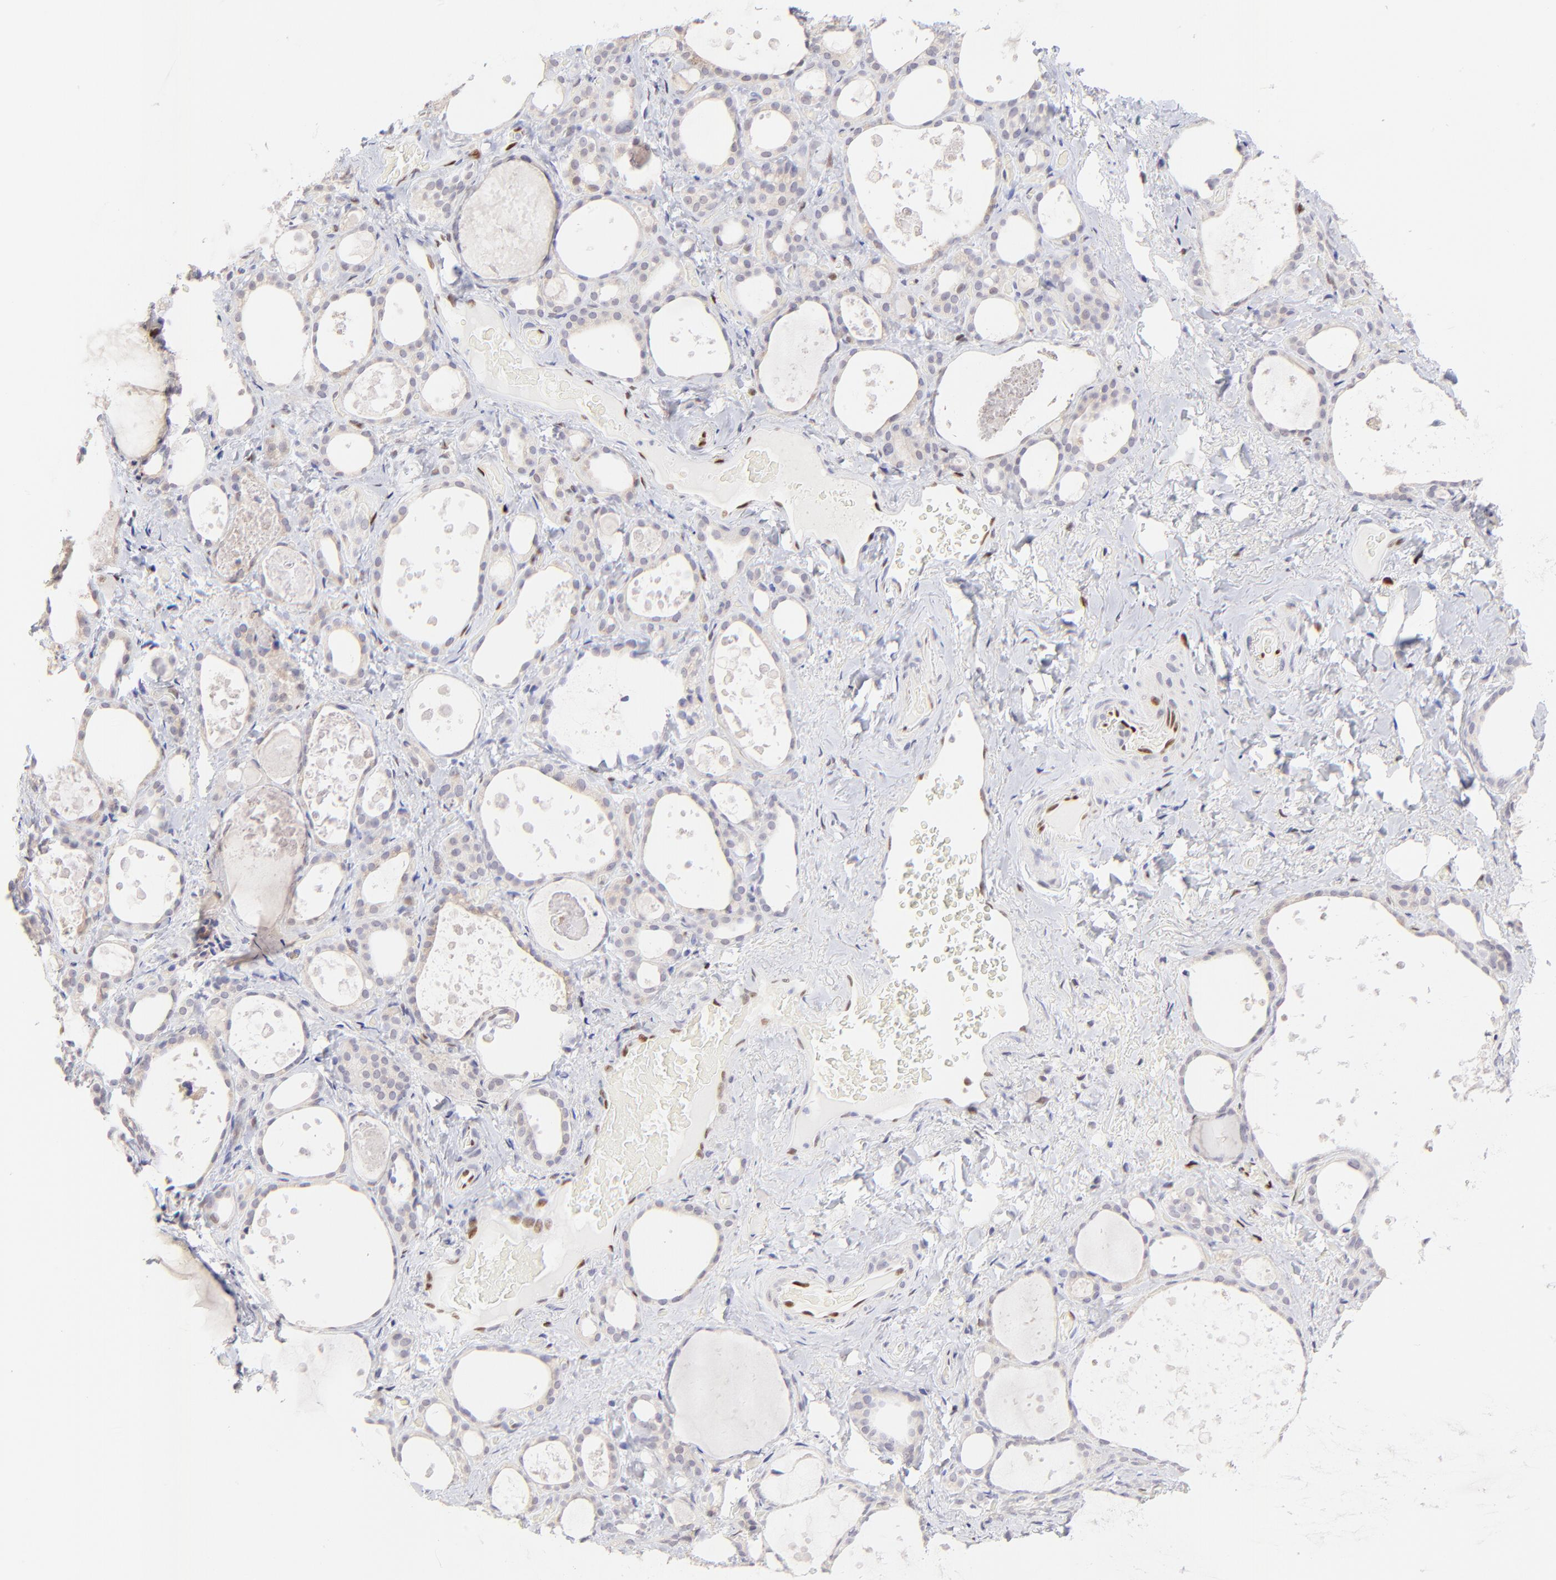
{"staining": {"intensity": "negative", "quantity": "none", "location": "none"}, "tissue": "thyroid gland", "cell_type": "Glandular cells", "image_type": "normal", "snomed": [{"axis": "morphology", "description": "Normal tissue, NOS"}, {"axis": "topography", "description": "Thyroid gland"}], "caption": "DAB (3,3'-diaminobenzidine) immunohistochemical staining of benign human thyroid gland demonstrates no significant staining in glandular cells. Nuclei are stained in blue.", "gene": "KLF4", "patient": {"sex": "female", "age": 75}}